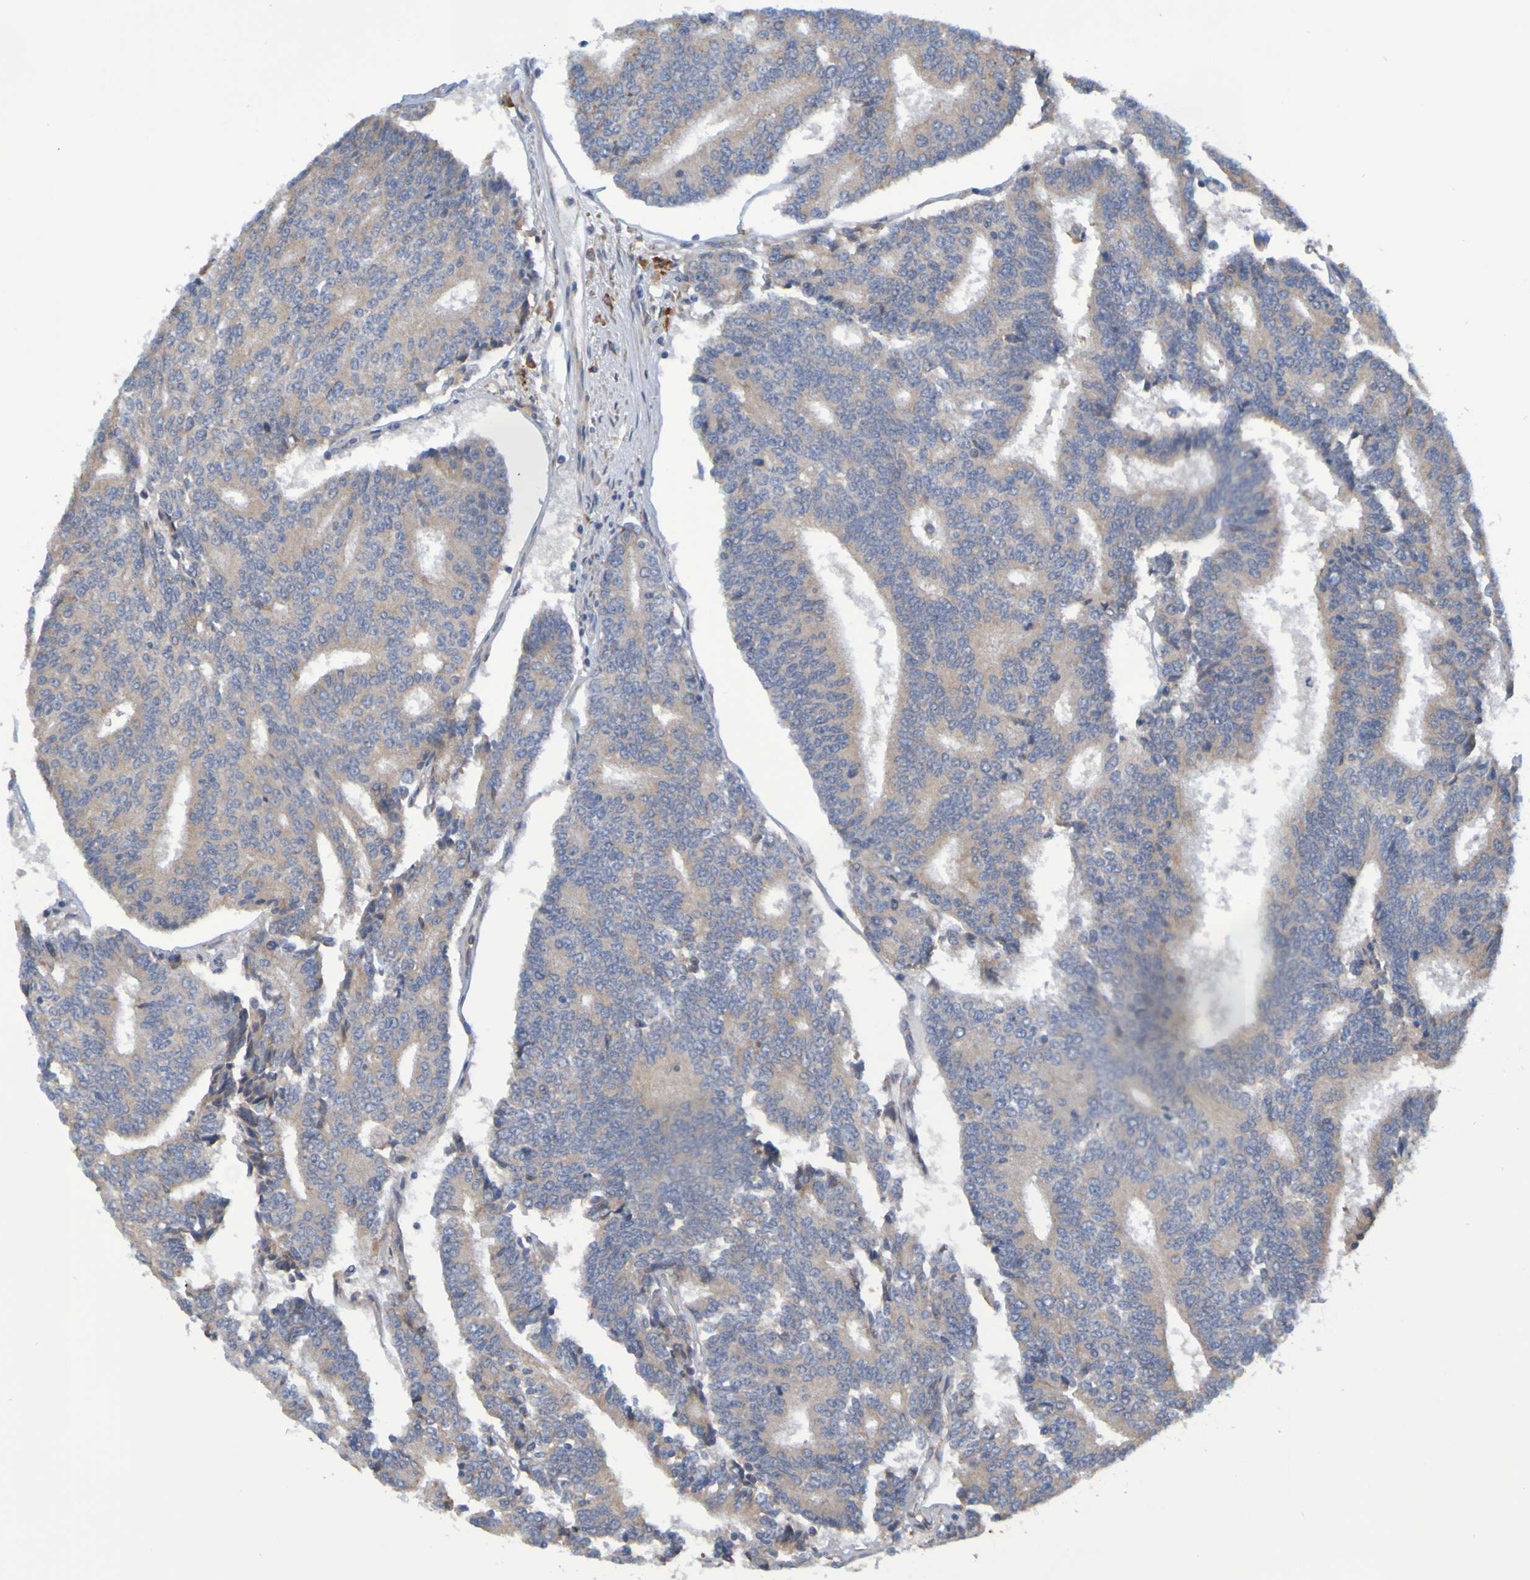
{"staining": {"intensity": "weak", "quantity": ">75%", "location": "cytoplasmic/membranous"}, "tissue": "prostate cancer", "cell_type": "Tumor cells", "image_type": "cancer", "snomed": [{"axis": "morphology", "description": "Normal tissue, NOS"}, {"axis": "morphology", "description": "Adenocarcinoma, High grade"}, {"axis": "topography", "description": "Prostate"}, {"axis": "topography", "description": "Seminal veicle"}], "caption": "Human prostate cancer stained with a brown dye shows weak cytoplasmic/membranous positive staining in approximately >75% of tumor cells.", "gene": "CLDN18", "patient": {"sex": "male", "age": 55}}